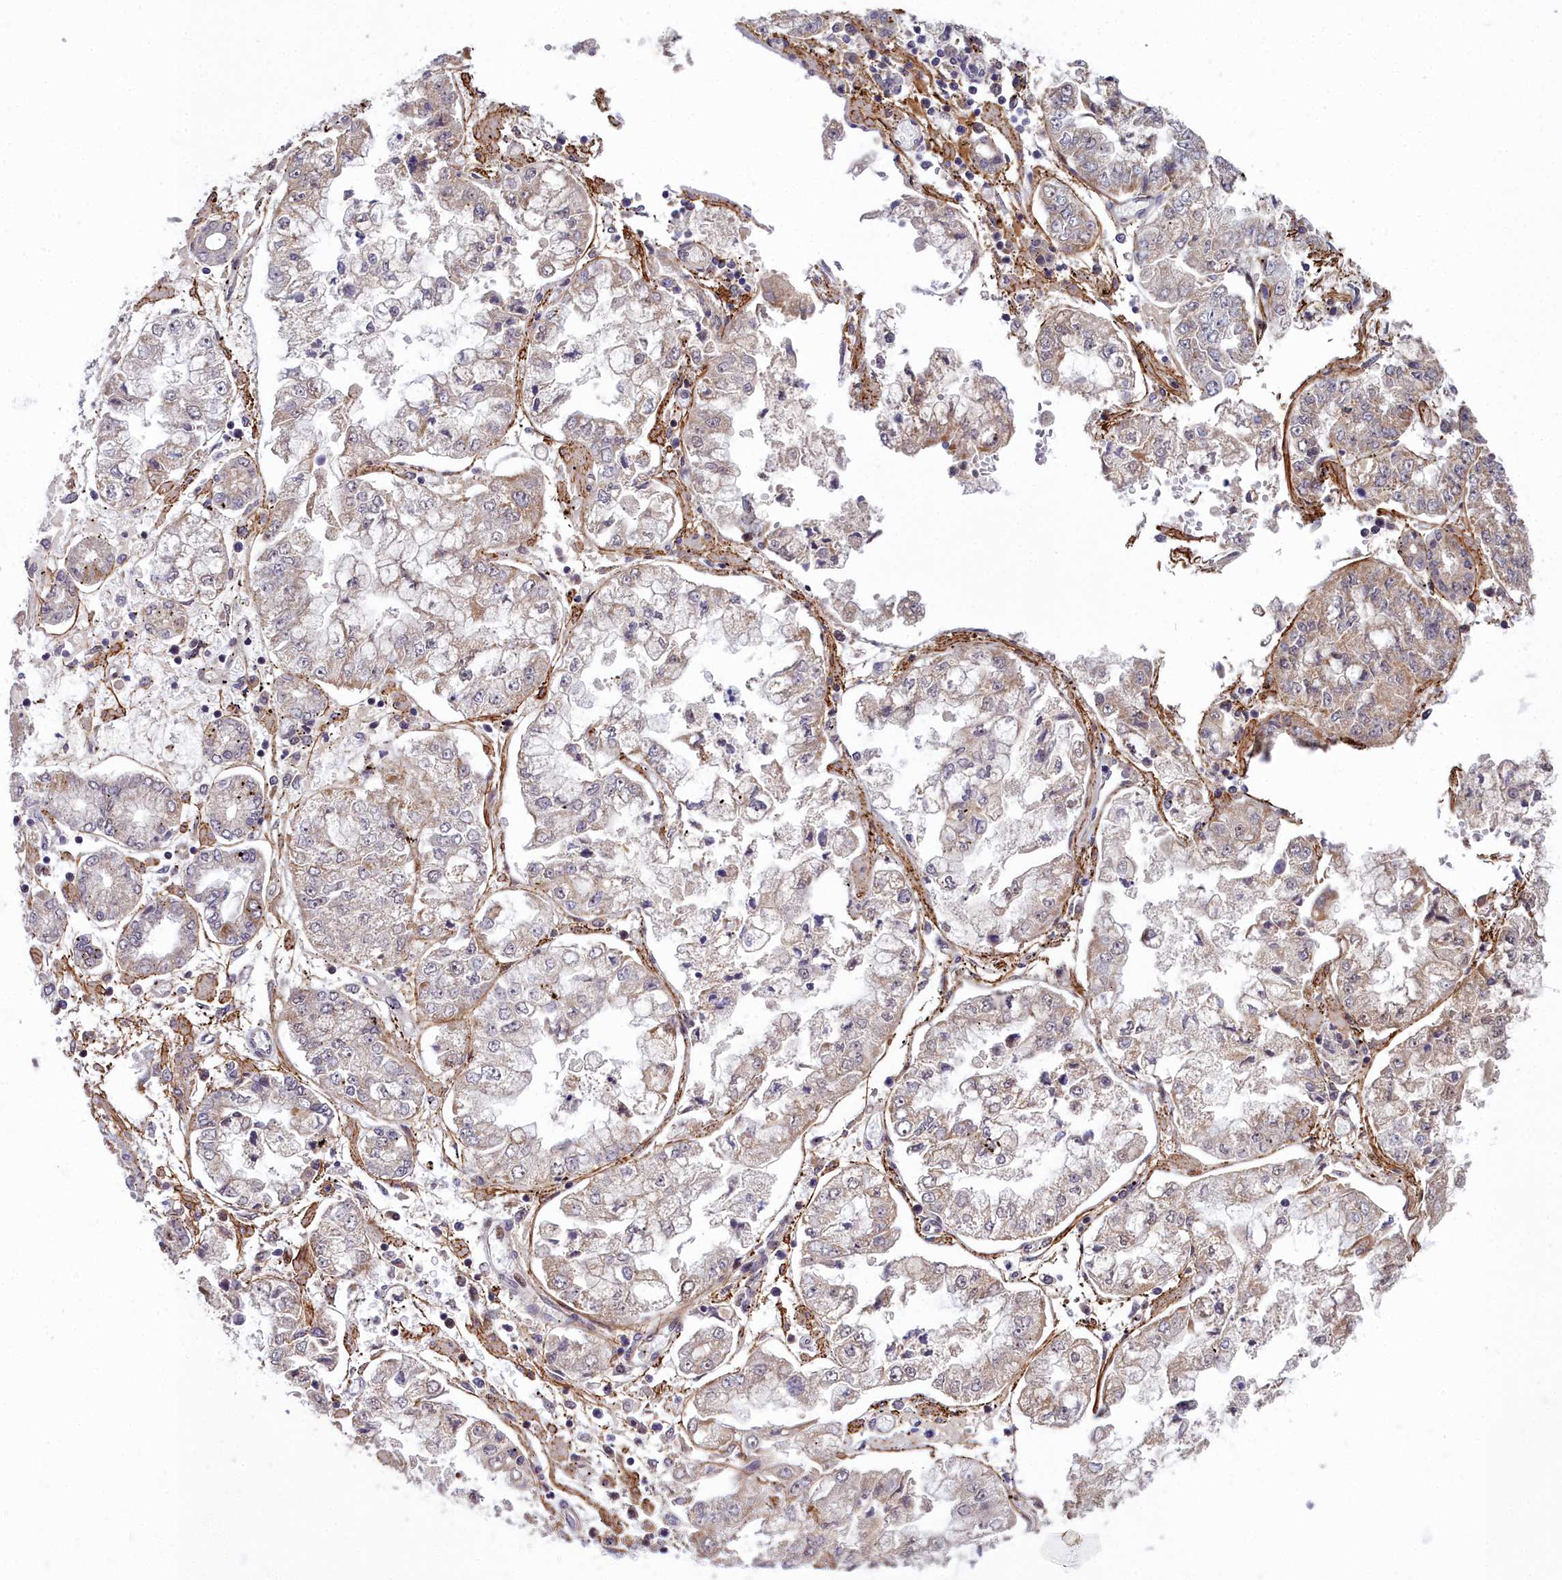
{"staining": {"intensity": "weak", "quantity": "<25%", "location": "cytoplasmic/membranous"}, "tissue": "stomach cancer", "cell_type": "Tumor cells", "image_type": "cancer", "snomed": [{"axis": "morphology", "description": "Adenocarcinoma, NOS"}, {"axis": "topography", "description": "Stomach"}], "caption": "This is an immunohistochemistry (IHC) photomicrograph of stomach adenocarcinoma. There is no expression in tumor cells.", "gene": "MRPS11", "patient": {"sex": "male", "age": 76}}